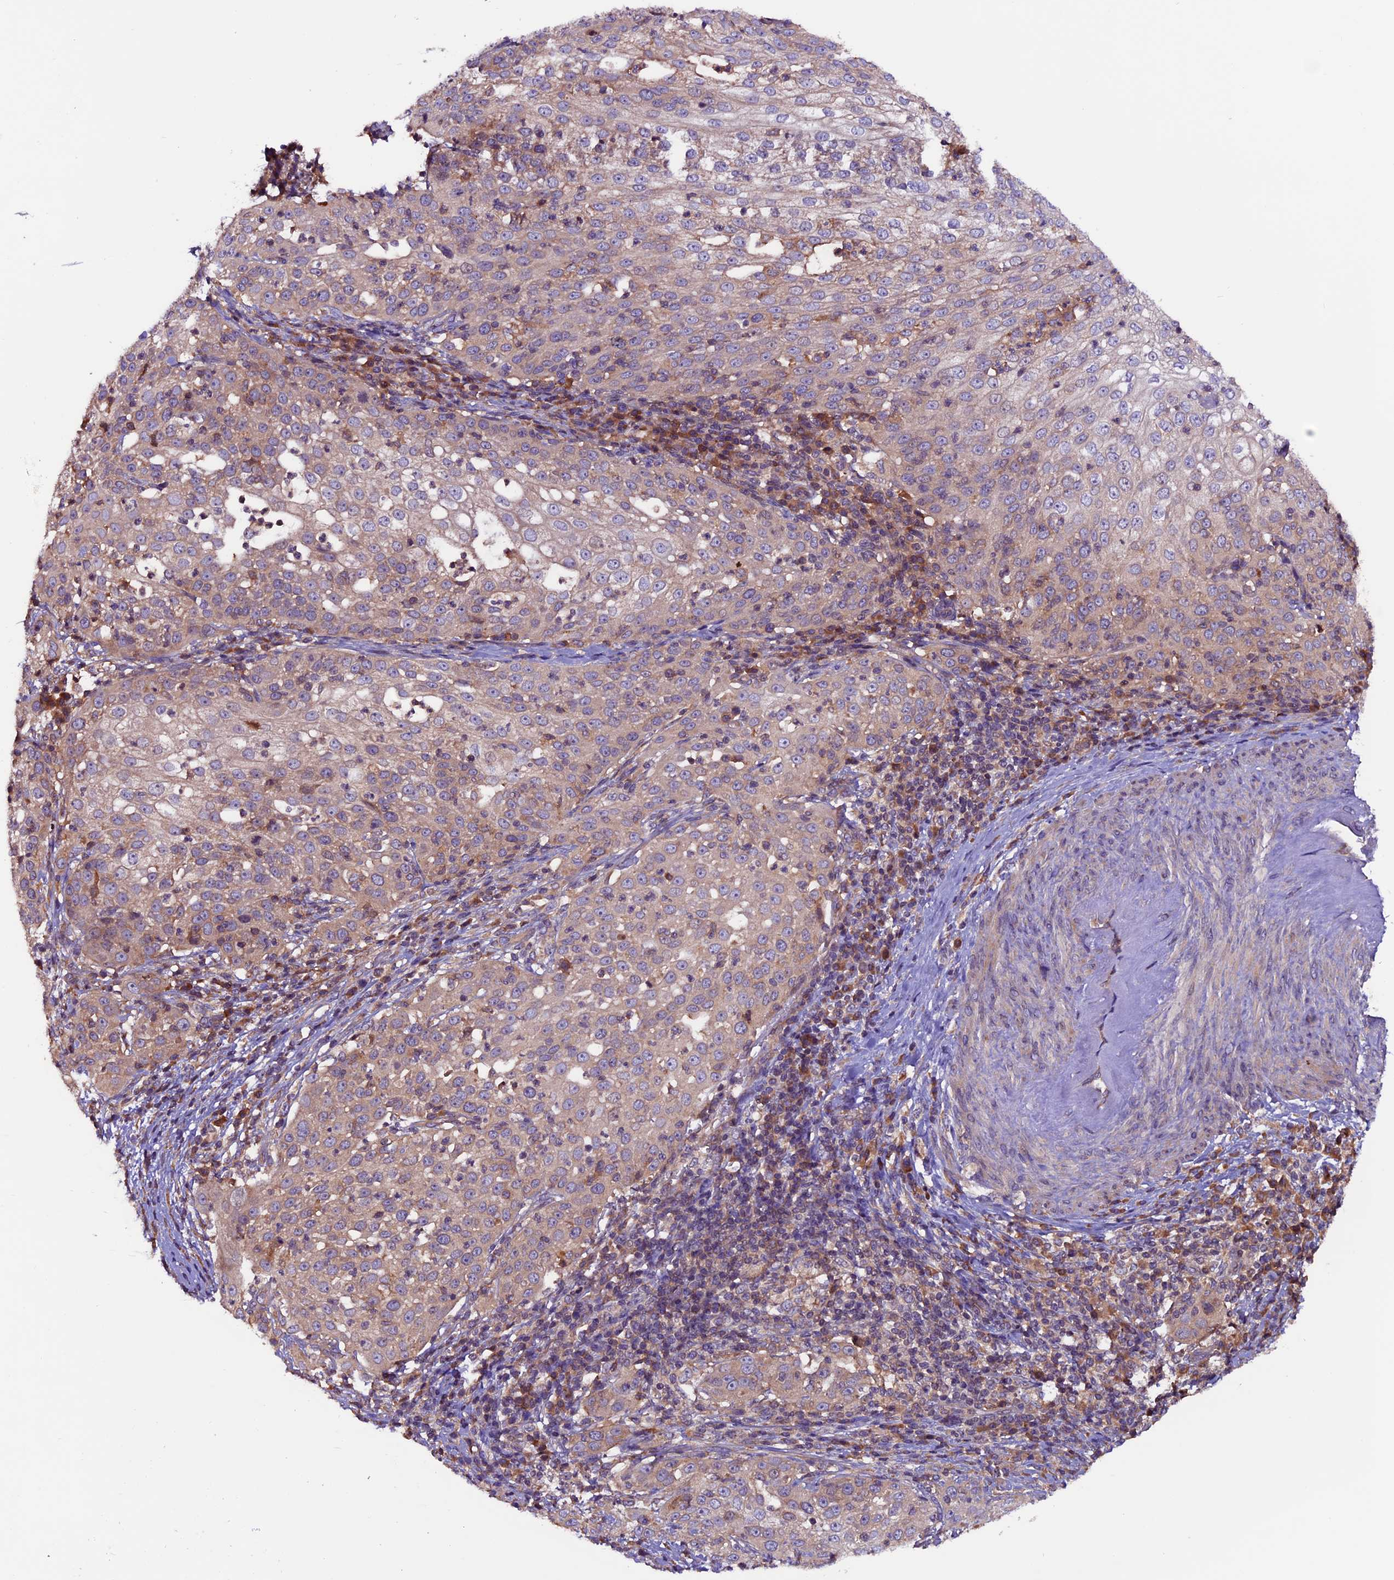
{"staining": {"intensity": "negative", "quantity": "none", "location": "none"}, "tissue": "cervical cancer", "cell_type": "Tumor cells", "image_type": "cancer", "snomed": [{"axis": "morphology", "description": "Squamous cell carcinoma, NOS"}, {"axis": "topography", "description": "Cervix"}], "caption": "Photomicrograph shows no protein positivity in tumor cells of cervical cancer (squamous cell carcinoma) tissue.", "gene": "ZNF598", "patient": {"sex": "female", "age": 57}}